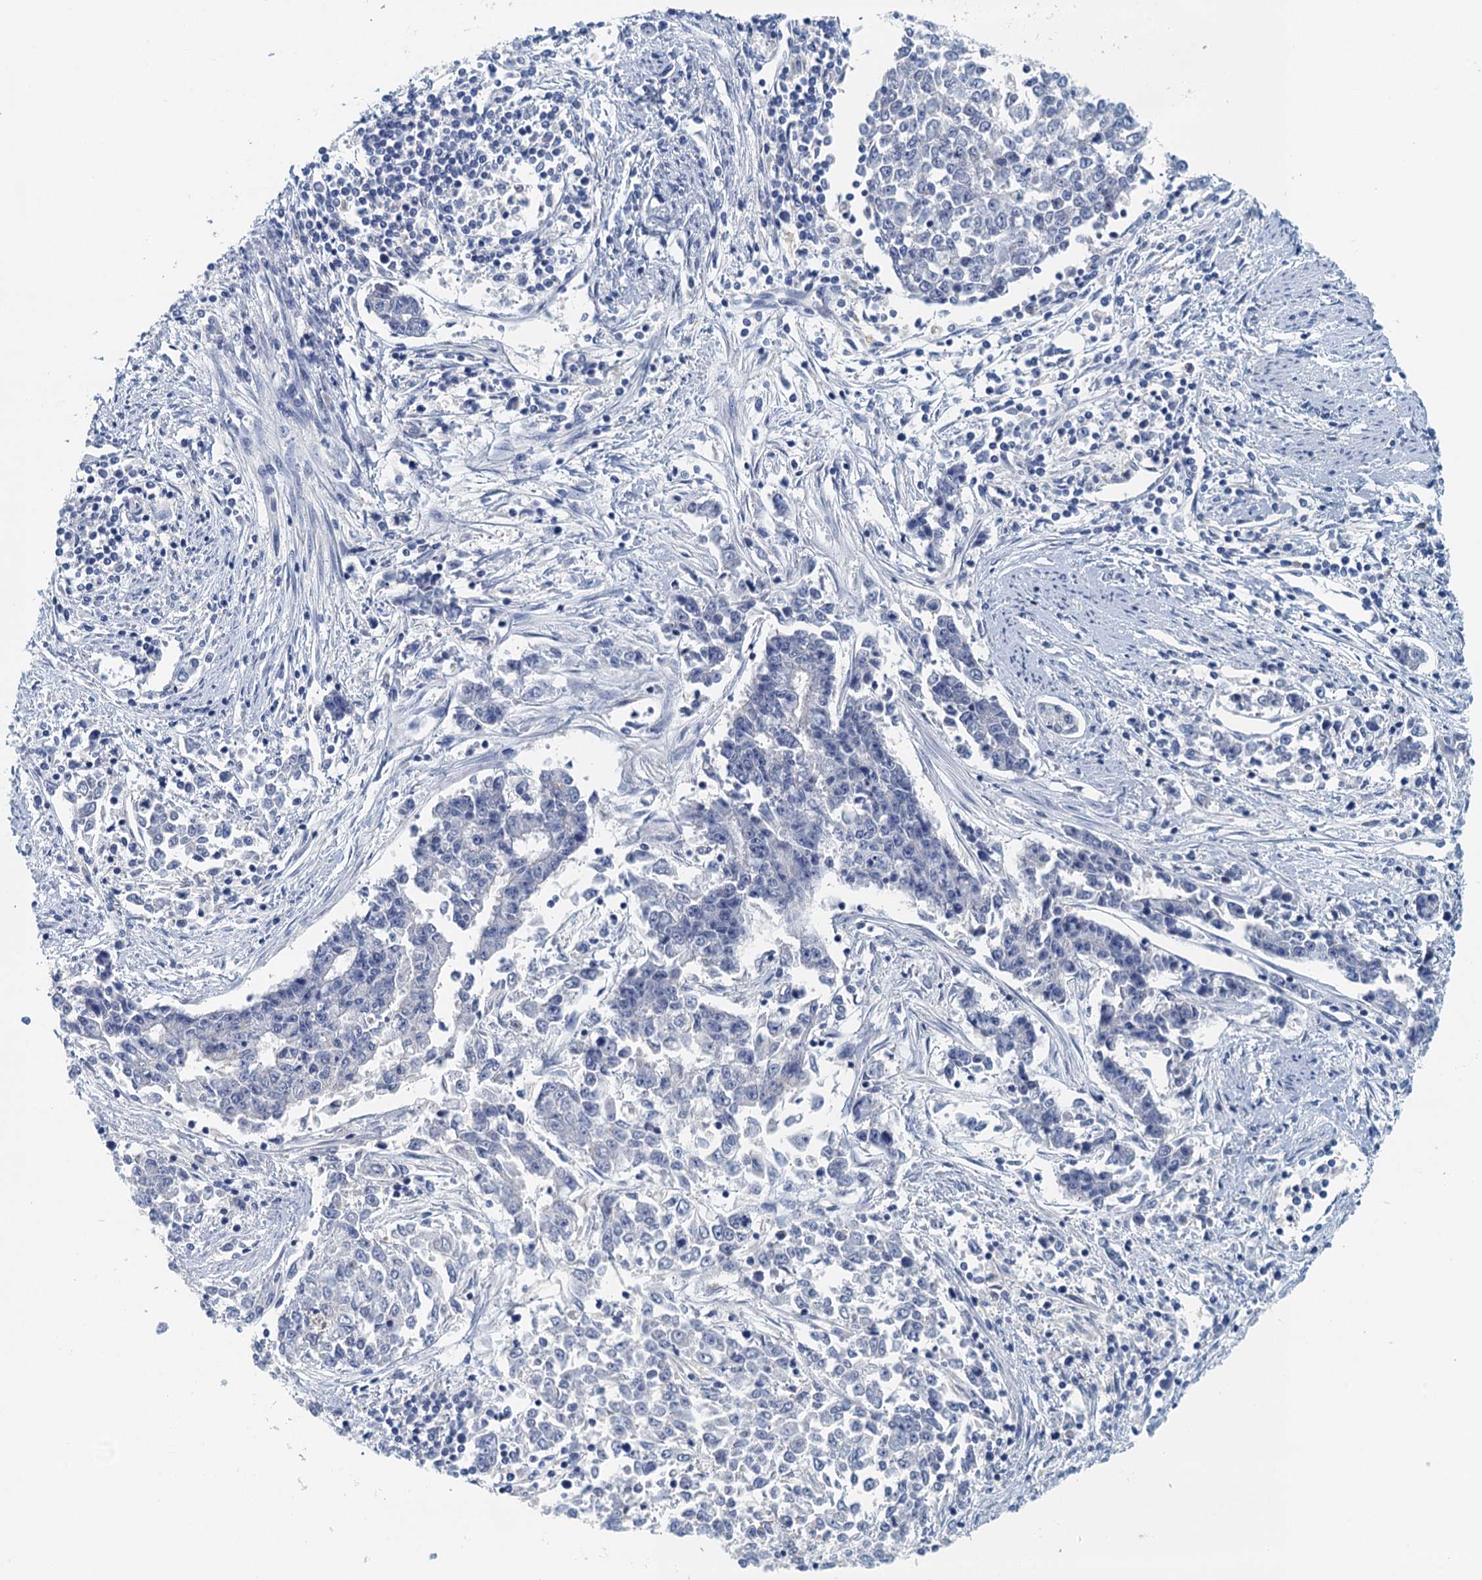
{"staining": {"intensity": "negative", "quantity": "none", "location": "none"}, "tissue": "endometrial cancer", "cell_type": "Tumor cells", "image_type": "cancer", "snomed": [{"axis": "morphology", "description": "Adenocarcinoma, NOS"}, {"axis": "topography", "description": "Endometrium"}], "caption": "Immunohistochemistry (IHC) histopathology image of neoplastic tissue: human endometrial cancer (adenocarcinoma) stained with DAB reveals no significant protein positivity in tumor cells. (DAB (3,3'-diaminobenzidine) immunohistochemistry visualized using brightfield microscopy, high magnification).", "gene": "NUBP2", "patient": {"sex": "female", "age": 50}}